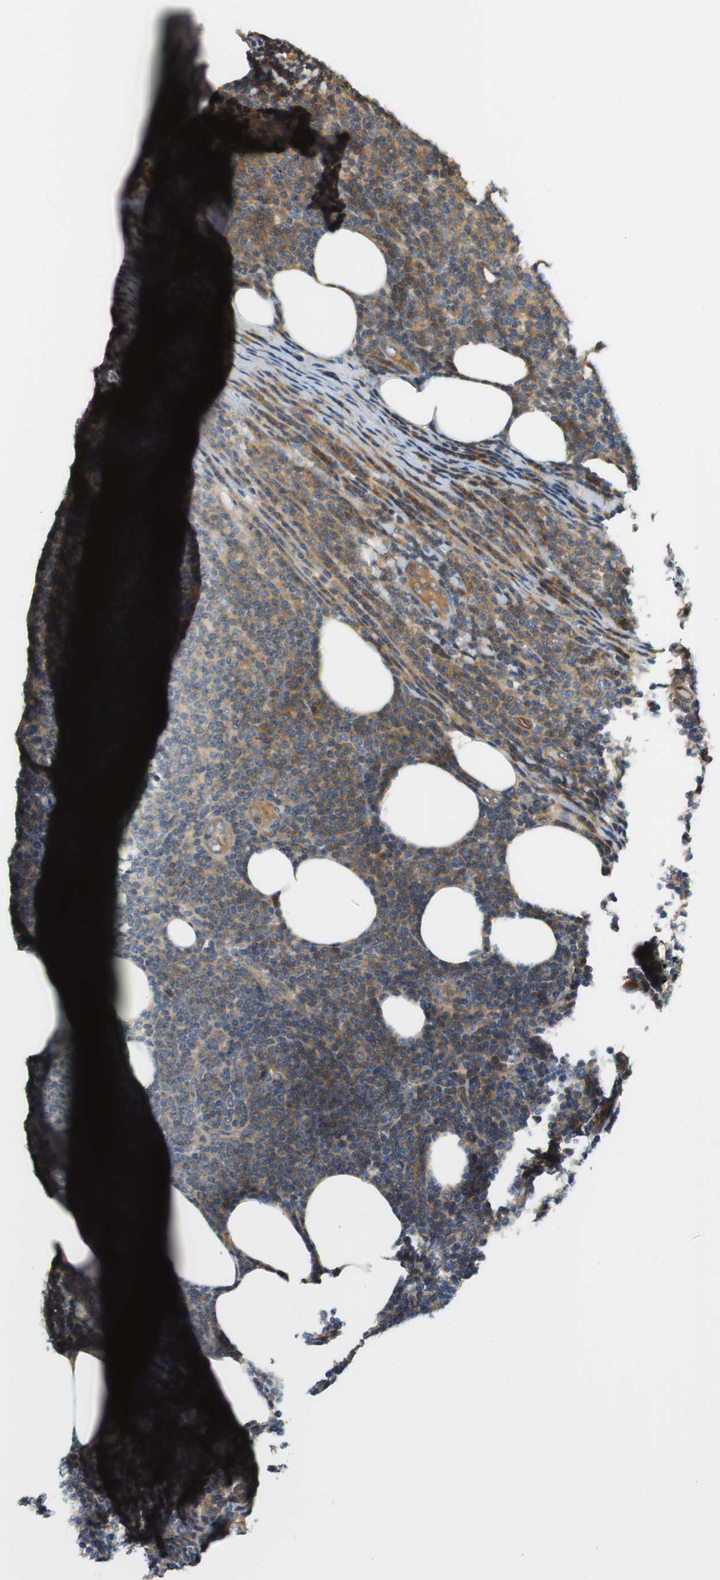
{"staining": {"intensity": "weak", "quantity": "25%-75%", "location": "cytoplasmic/membranous"}, "tissue": "lymphoma", "cell_type": "Tumor cells", "image_type": "cancer", "snomed": [{"axis": "morphology", "description": "Malignant lymphoma, non-Hodgkin's type, Low grade"}, {"axis": "topography", "description": "Lymph node"}], "caption": "Approximately 25%-75% of tumor cells in malignant lymphoma, non-Hodgkin's type (low-grade) display weak cytoplasmic/membranous protein expression as visualized by brown immunohistochemical staining.", "gene": "SH3GLB1", "patient": {"sex": "male", "age": 66}}